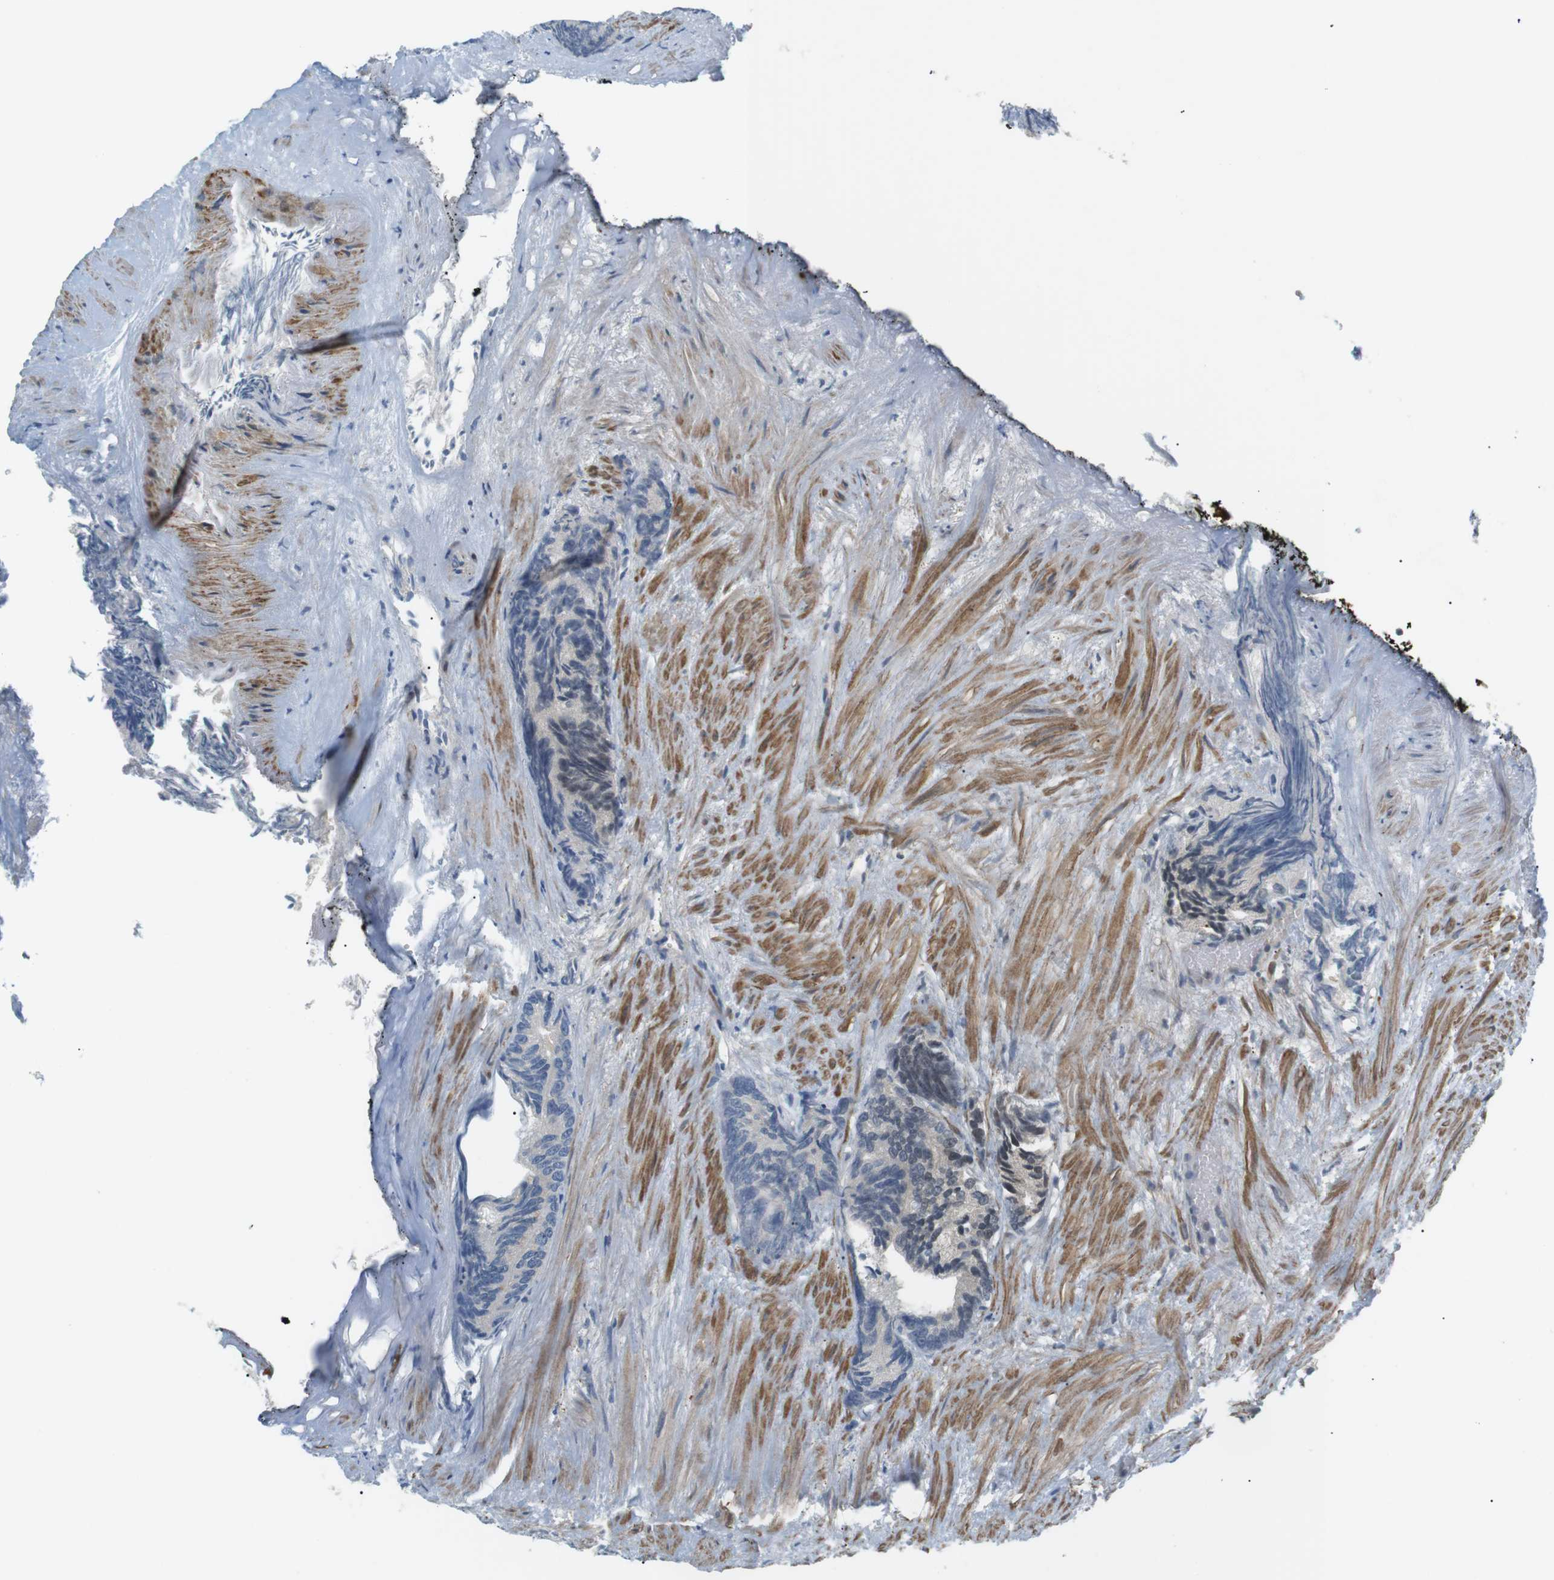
{"staining": {"intensity": "negative", "quantity": "none", "location": "none"}, "tissue": "prostate cancer", "cell_type": "Tumor cells", "image_type": "cancer", "snomed": [{"axis": "morphology", "description": "Adenocarcinoma, Low grade"}, {"axis": "topography", "description": "Prostate"}], "caption": "Human prostate cancer (low-grade adenocarcinoma) stained for a protein using IHC shows no positivity in tumor cells.", "gene": "RTN3", "patient": {"sex": "male", "age": 89}}